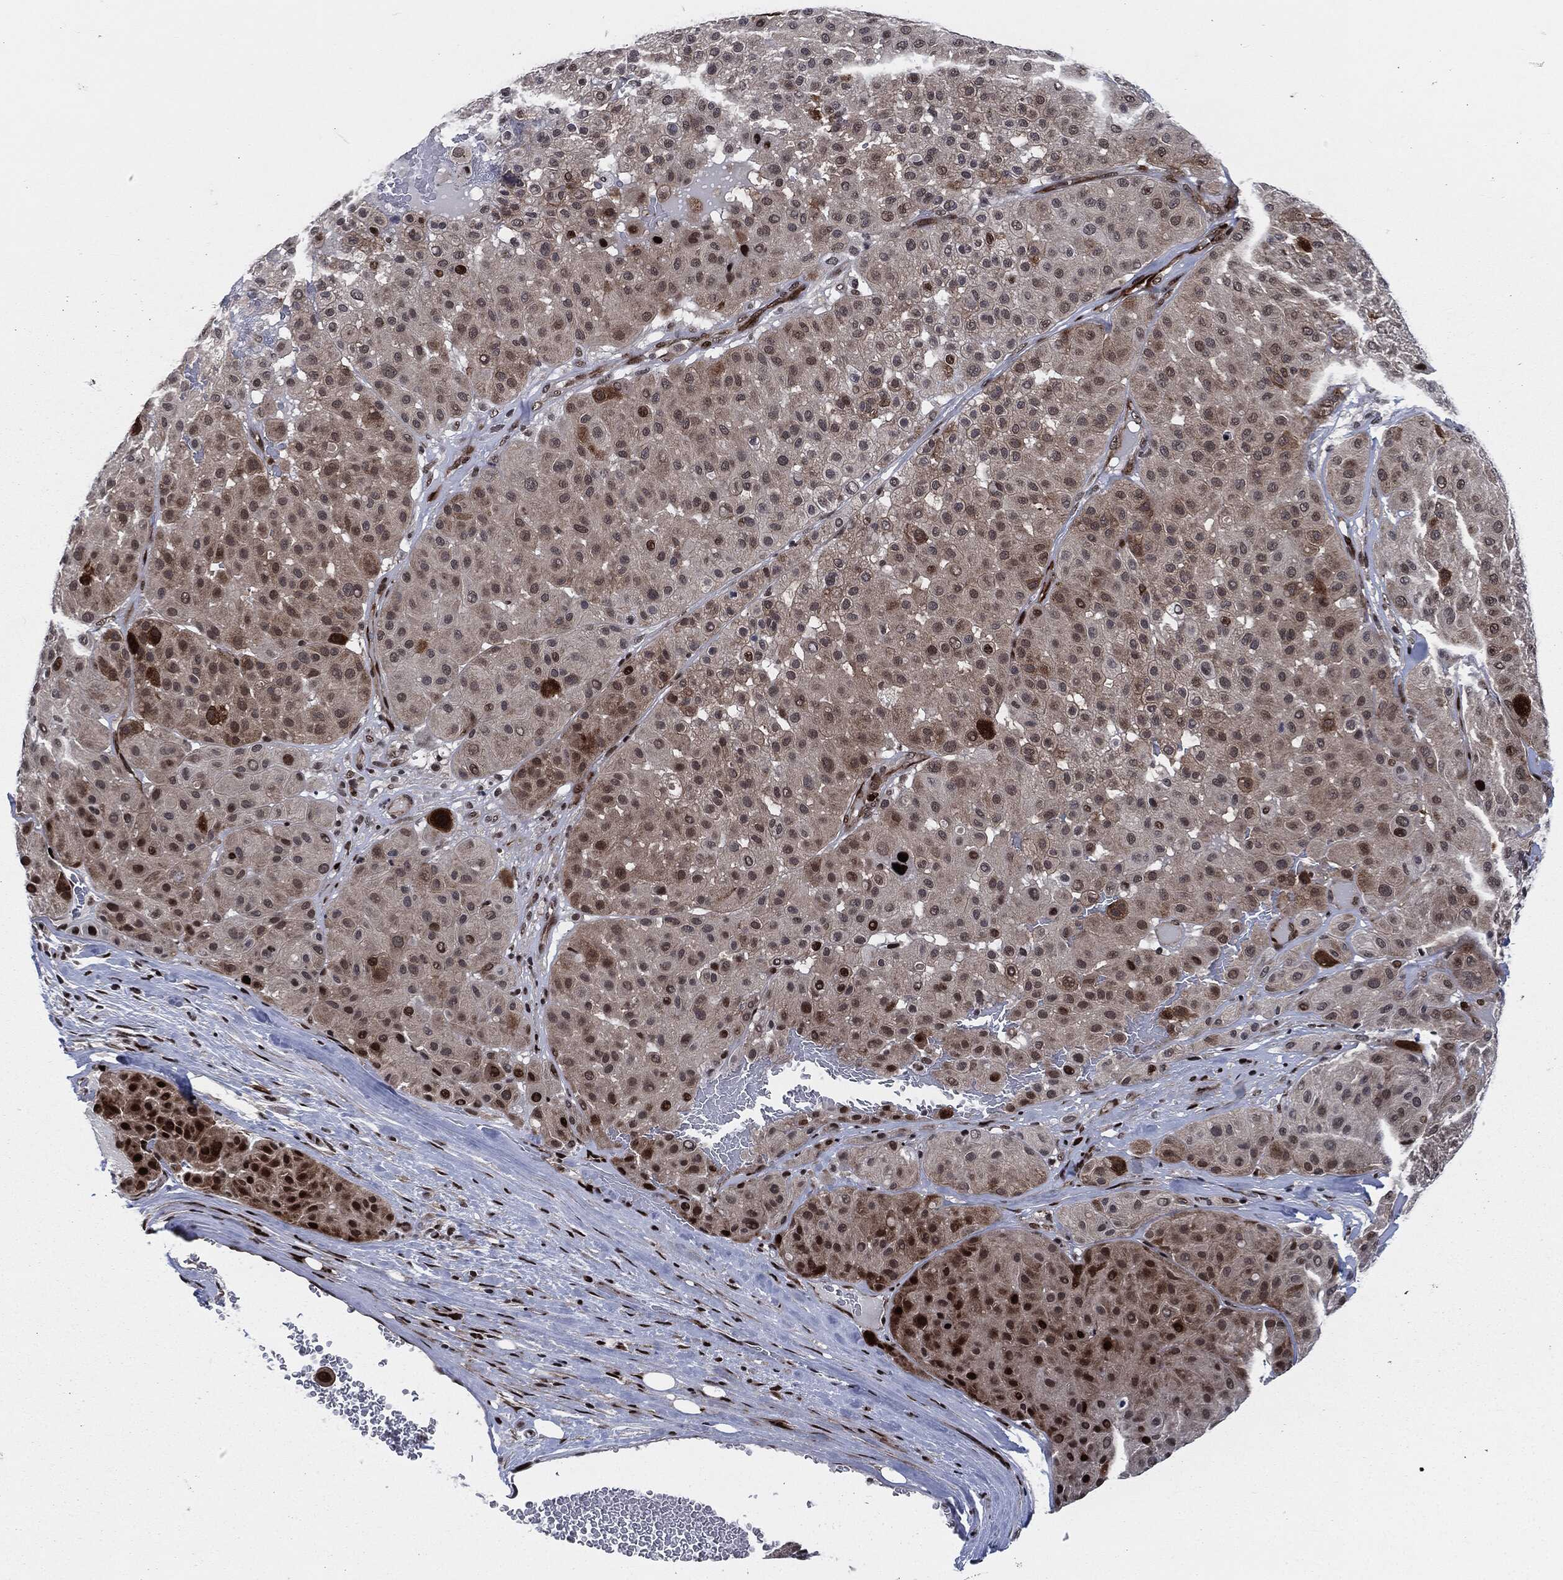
{"staining": {"intensity": "strong", "quantity": "<25%", "location": "nuclear"}, "tissue": "melanoma", "cell_type": "Tumor cells", "image_type": "cancer", "snomed": [{"axis": "morphology", "description": "Malignant melanoma, Metastatic site"}, {"axis": "topography", "description": "Smooth muscle"}], "caption": "A brown stain shows strong nuclear staining of a protein in human malignant melanoma (metastatic site) tumor cells.", "gene": "AKT2", "patient": {"sex": "male", "age": 41}}